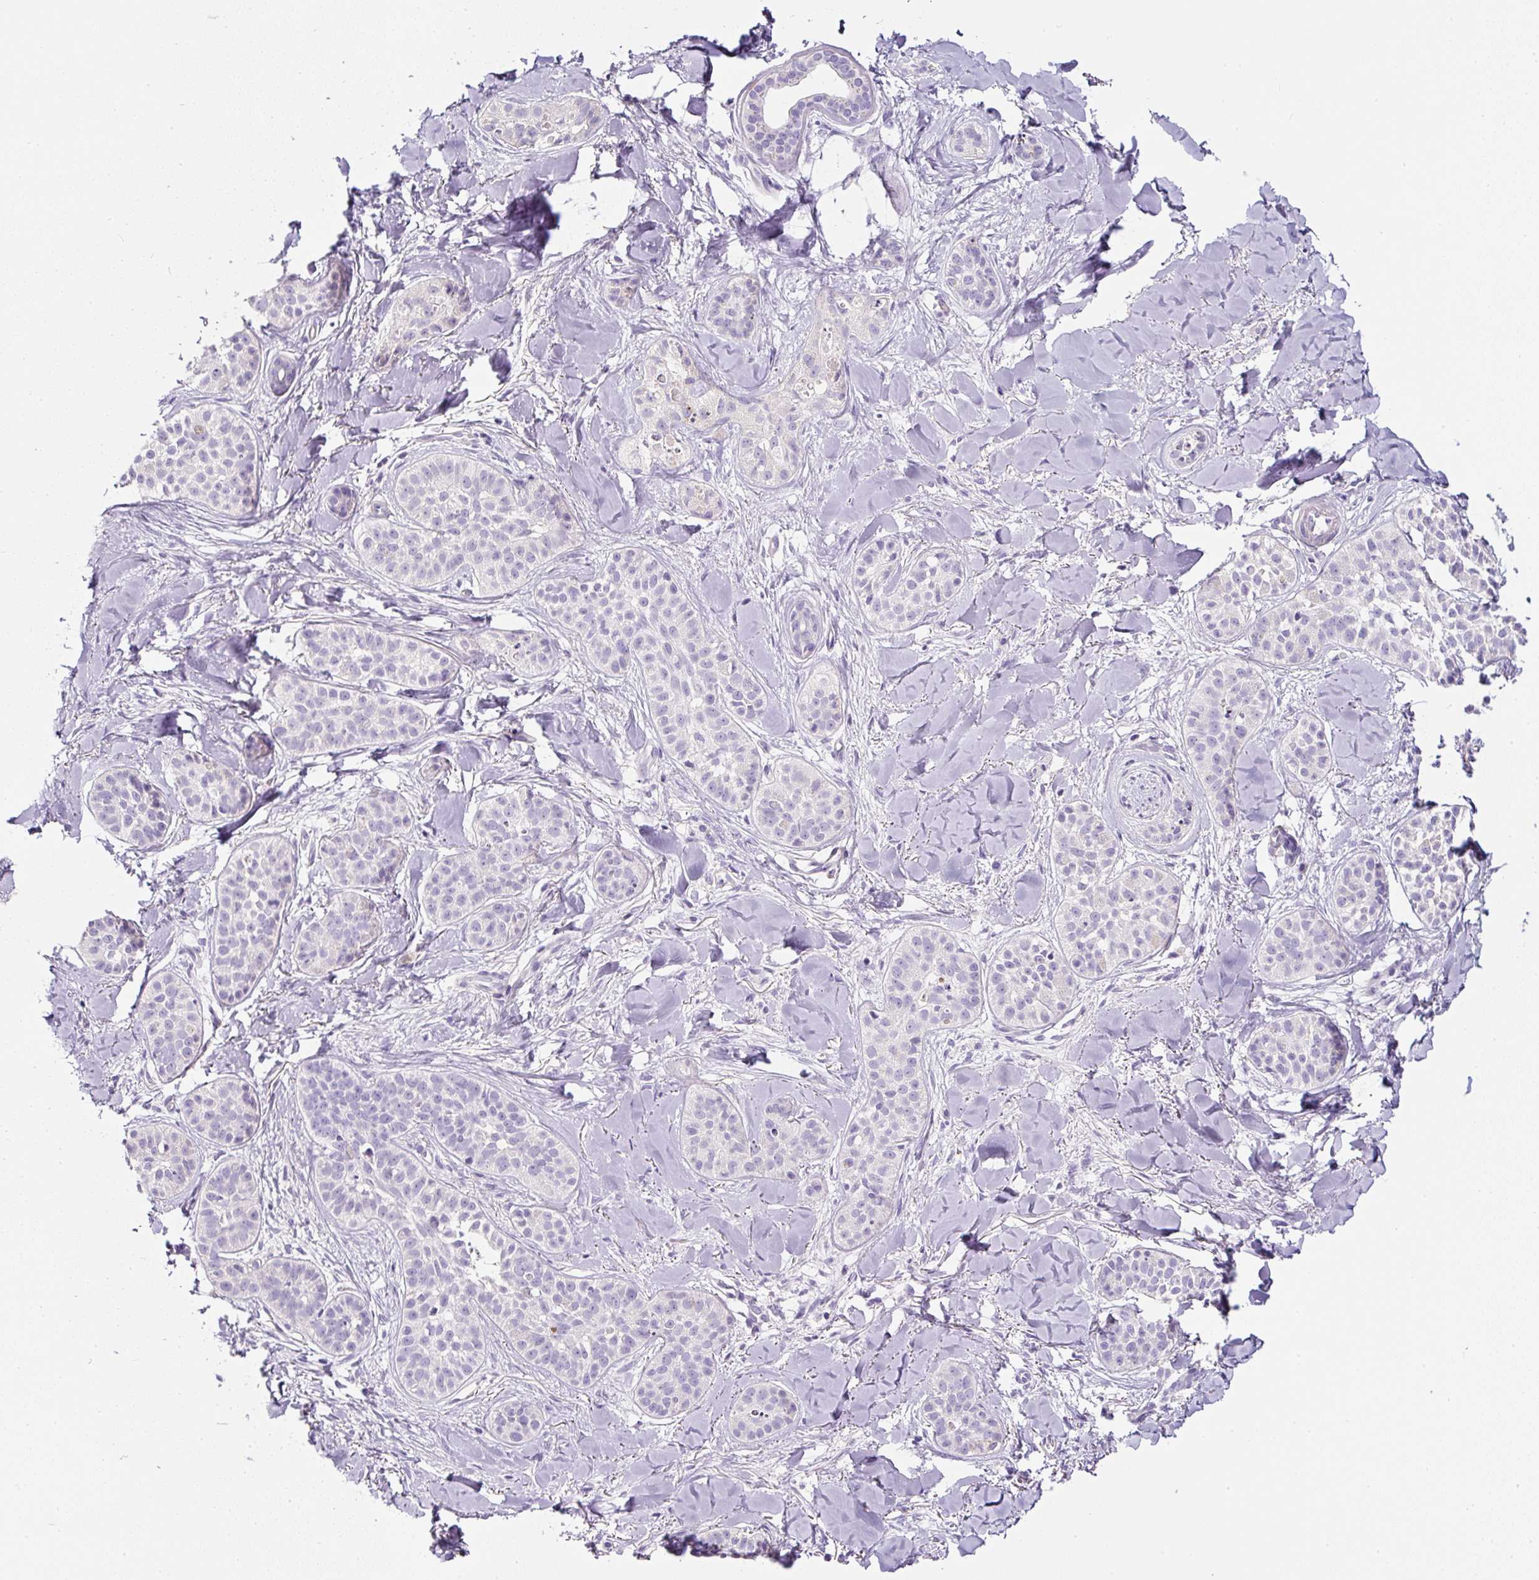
{"staining": {"intensity": "negative", "quantity": "none", "location": "none"}, "tissue": "skin cancer", "cell_type": "Tumor cells", "image_type": "cancer", "snomed": [{"axis": "morphology", "description": "Basal cell carcinoma"}, {"axis": "topography", "description": "Skin"}], "caption": "Basal cell carcinoma (skin) was stained to show a protein in brown. There is no significant expression in tumor cells.", "gene": "OR14A2", "patient": {"sex": "male", "age": 52}}